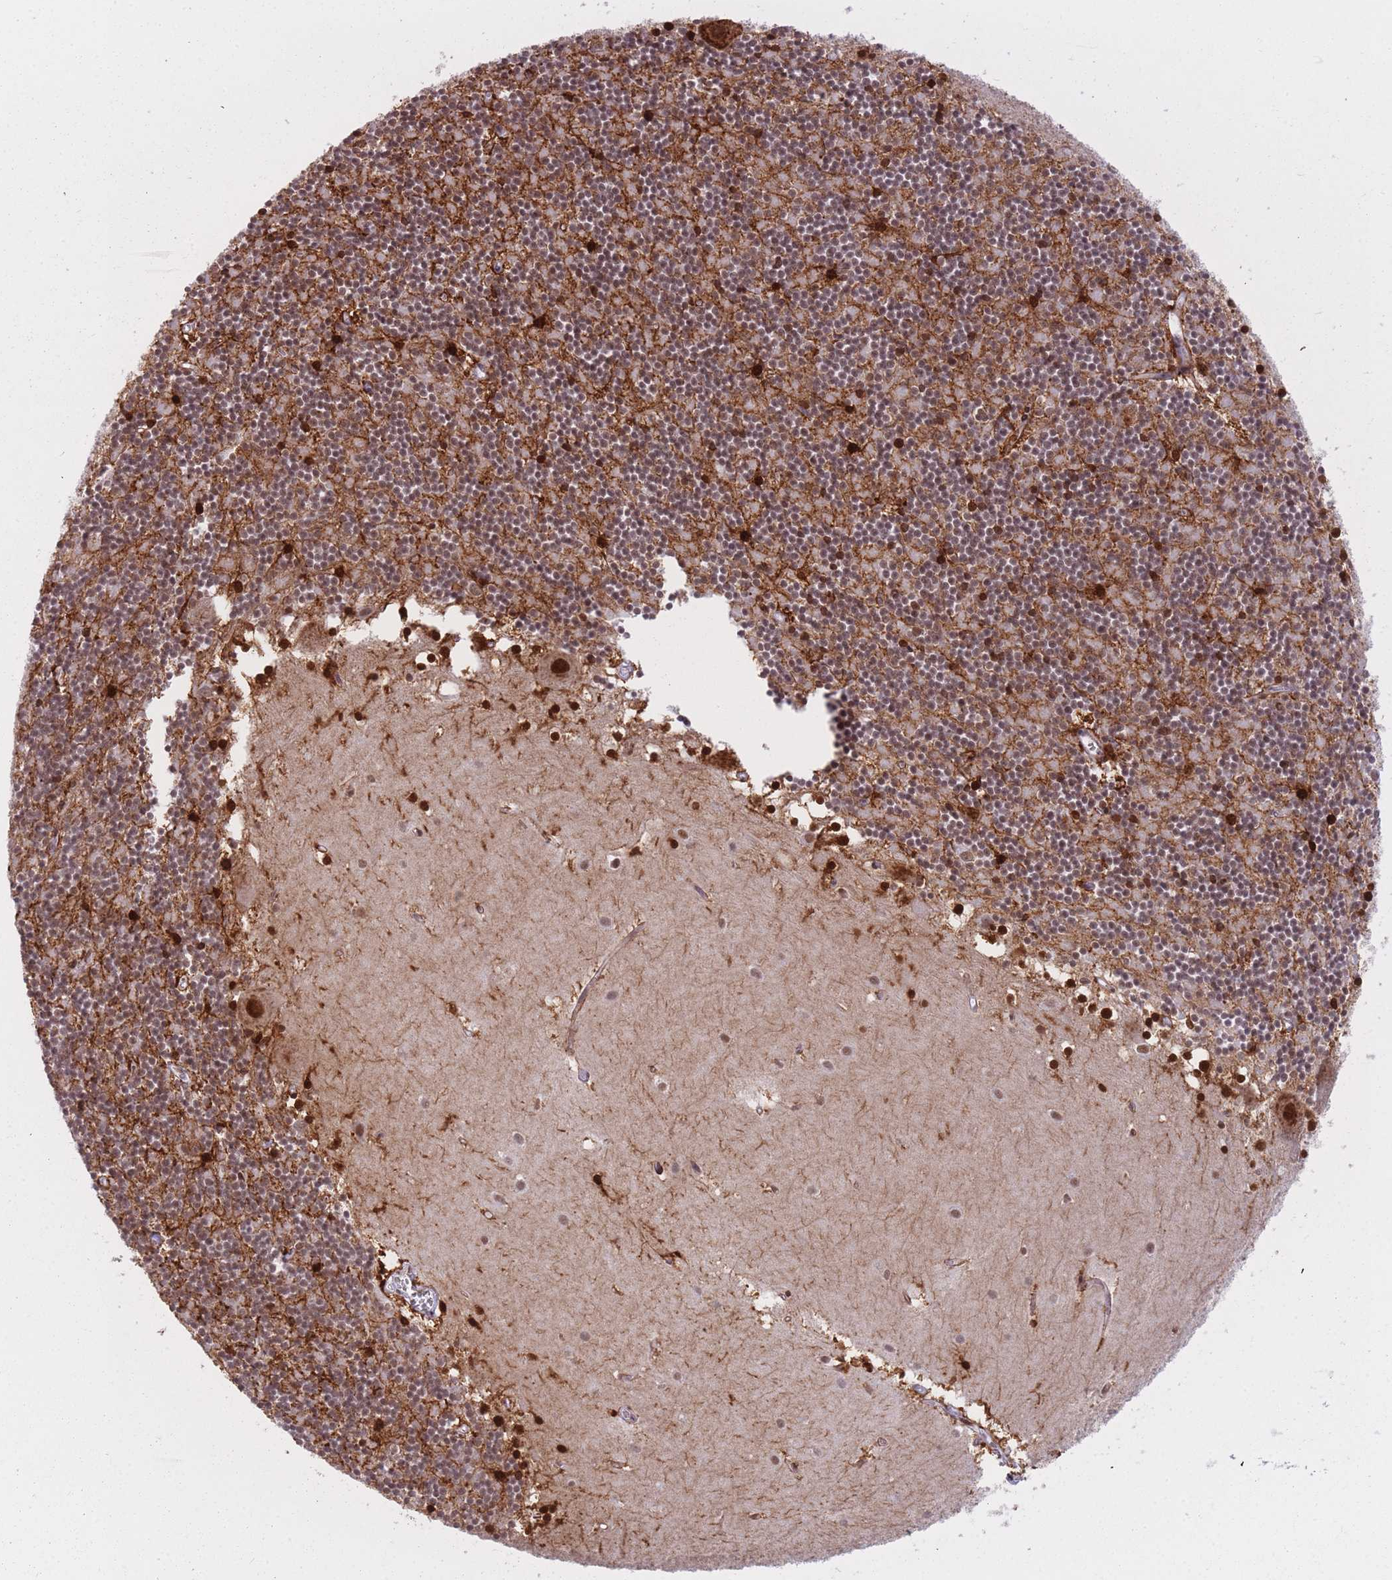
{"staining": {"intensity": "weak", "quantity": "25%-75%", "location": "nuclear"}, "tissue": "cerebellum", "cell_type": "Cells in granular layer", "image_type": "normal", "snomed": [{"axis": "morphology", "description": "Normal tissue, NOS"}, {"axis": "topography", "description": "Cerebellum"}], "caption": "Cerebellum stained with DAB (3,3'-diaminobenzidine) immunohistochemistry exhibits low levels of weak nuclear positivity in about 25%-75% of cells in granular layer. Immunohistochemistry stains the protein of interest in brown and the nuclei are stained blue.", "gene": "HNRNPUL1", "patient": {"sex": "male", "age": 54}}